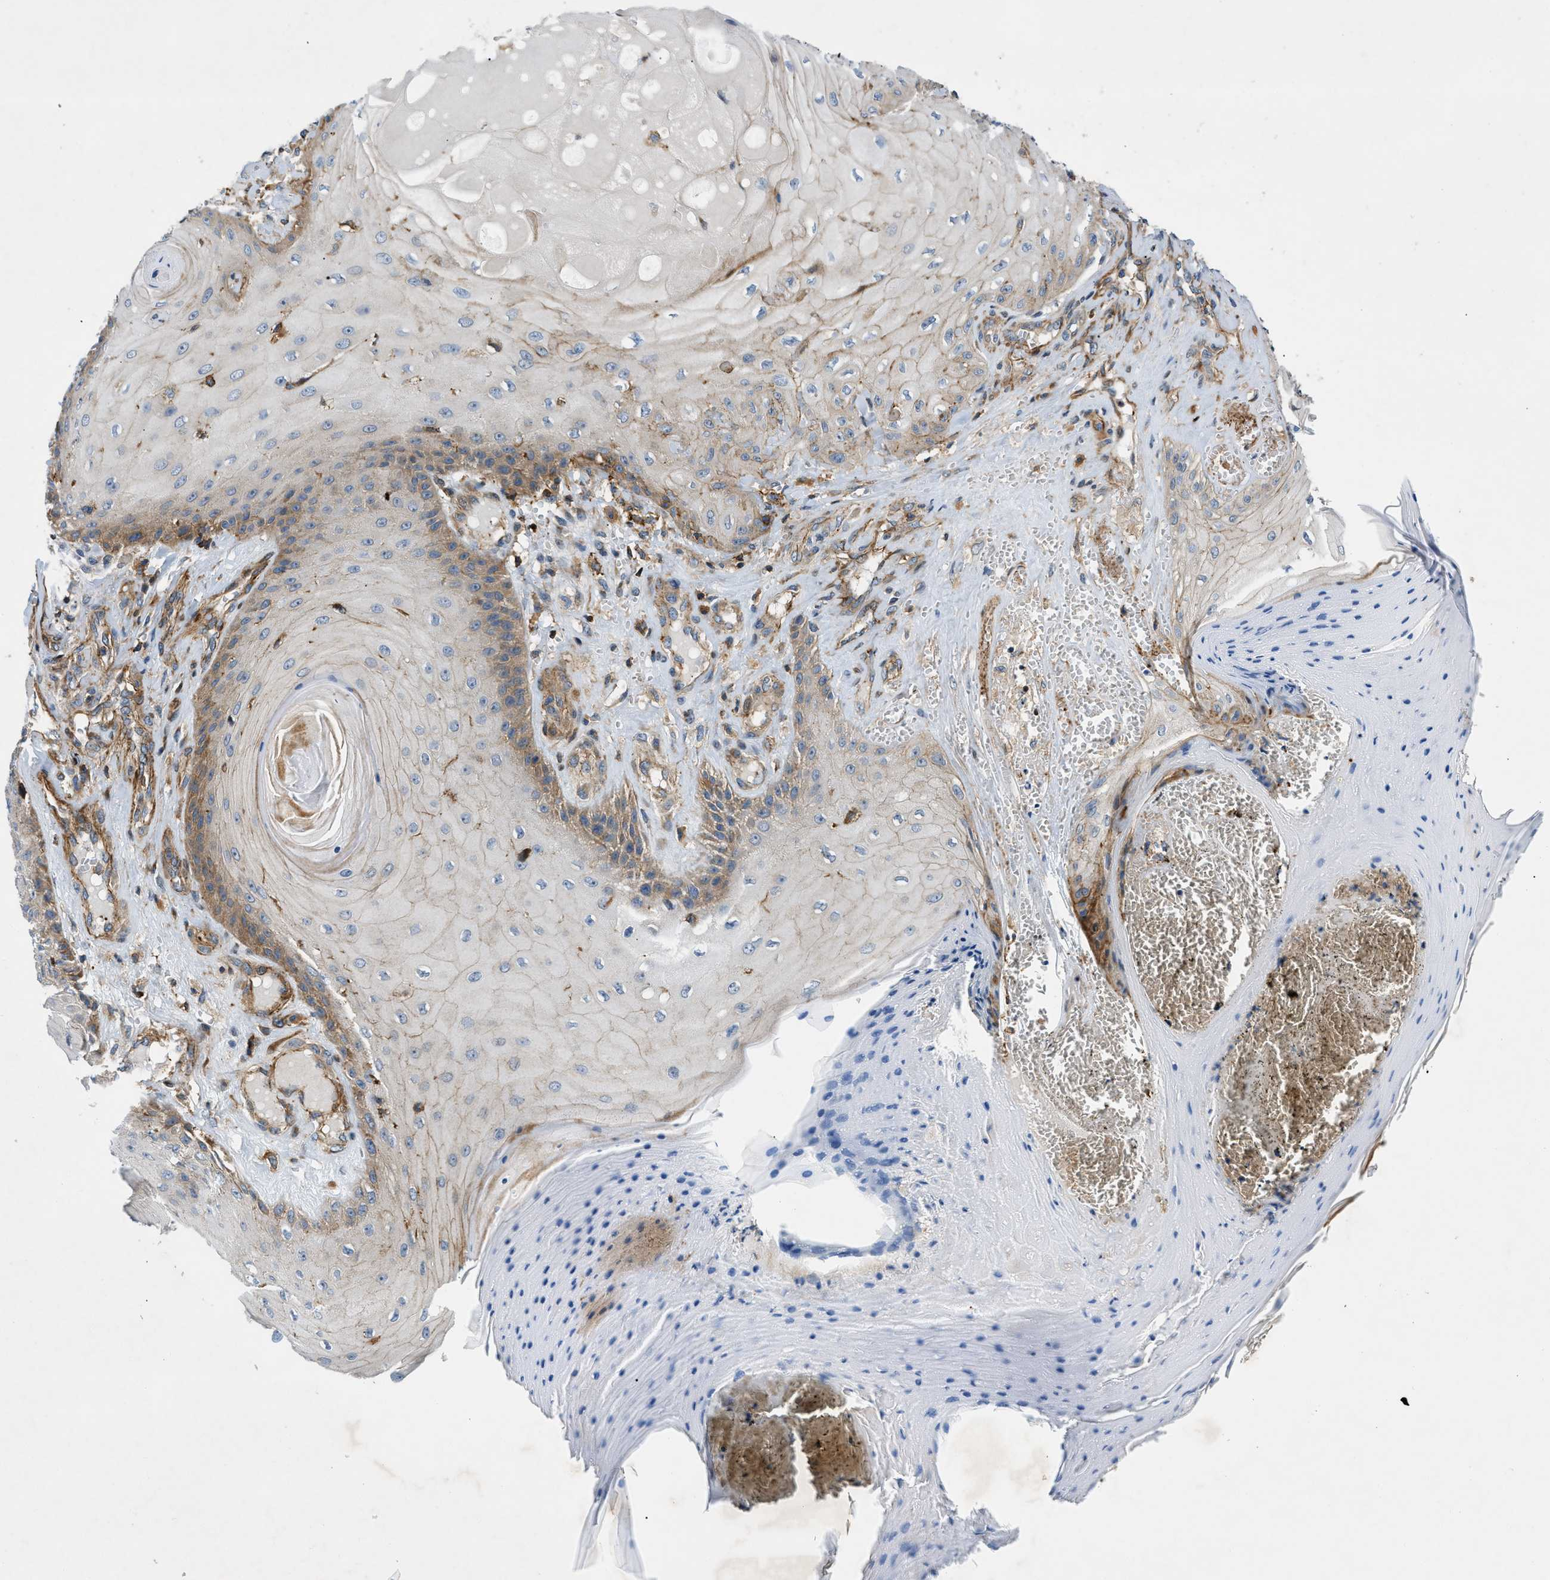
{"staining": {"intensity": "moderate", "quantity": "<25%", "location": "cytoplasmic/membranous"}, "tissue": "skin cancer", "cell_type": "Tumor cells", "image_type": "cancer", "snomed": [{"axis": "morphology", "description": "Squamous cell carcinoma, NOS"}, {"axis": "topography", "description": "Skin"}], "caption": "The immunohistochemical stain shows moderate cytoplasmic/membranous expression in tumor cells of skin cancer tissue. Using DAB (3,3'-diaminobenzidine) (brown) and hematoxylin (blue) stains, captured at high magnification using brightfield microscopy.", "gene": "DHODH", "patient": {"sex": "male", "age": 74}}